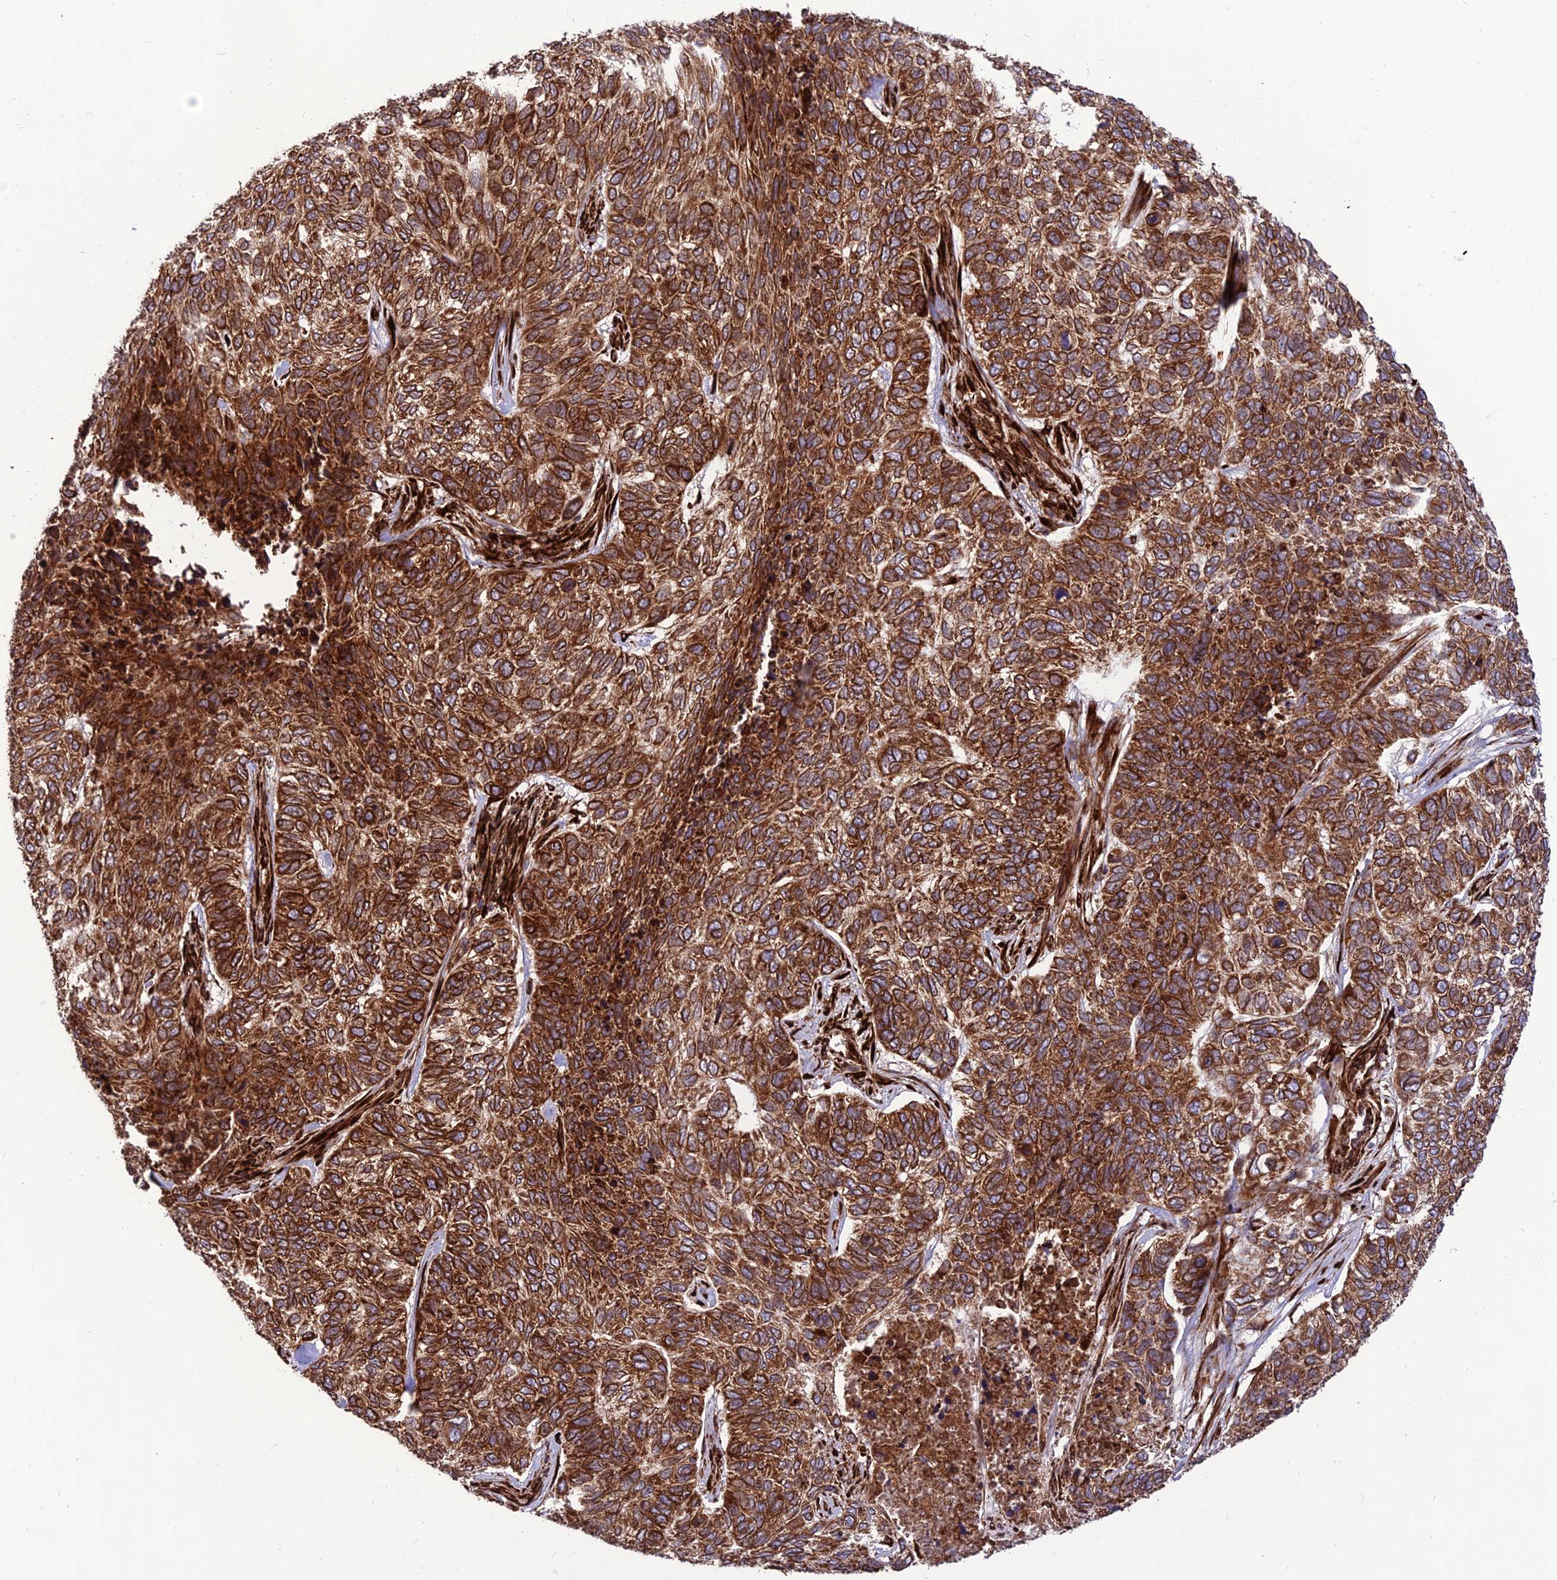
{"staining": {"intensity": "strong", "quantity": ">75%", "location": "cytoplasmic/membranous"}, "tissue": "skin cancer", "cell_type": "Tumor cells", "image_type": "cancer", "snomed": [{"axis": "morphology", "description": "Basal cell carcinoma"}, {"axis": "topography", "description": "Skin"}], "caption": "Protein expression analysis of skin cancer shows strong cytoplasmic/membranous staining in approximately >75% of tumor cells.", "gene": "CRTAP", "patient": {"sex": "female", "age": 65}}